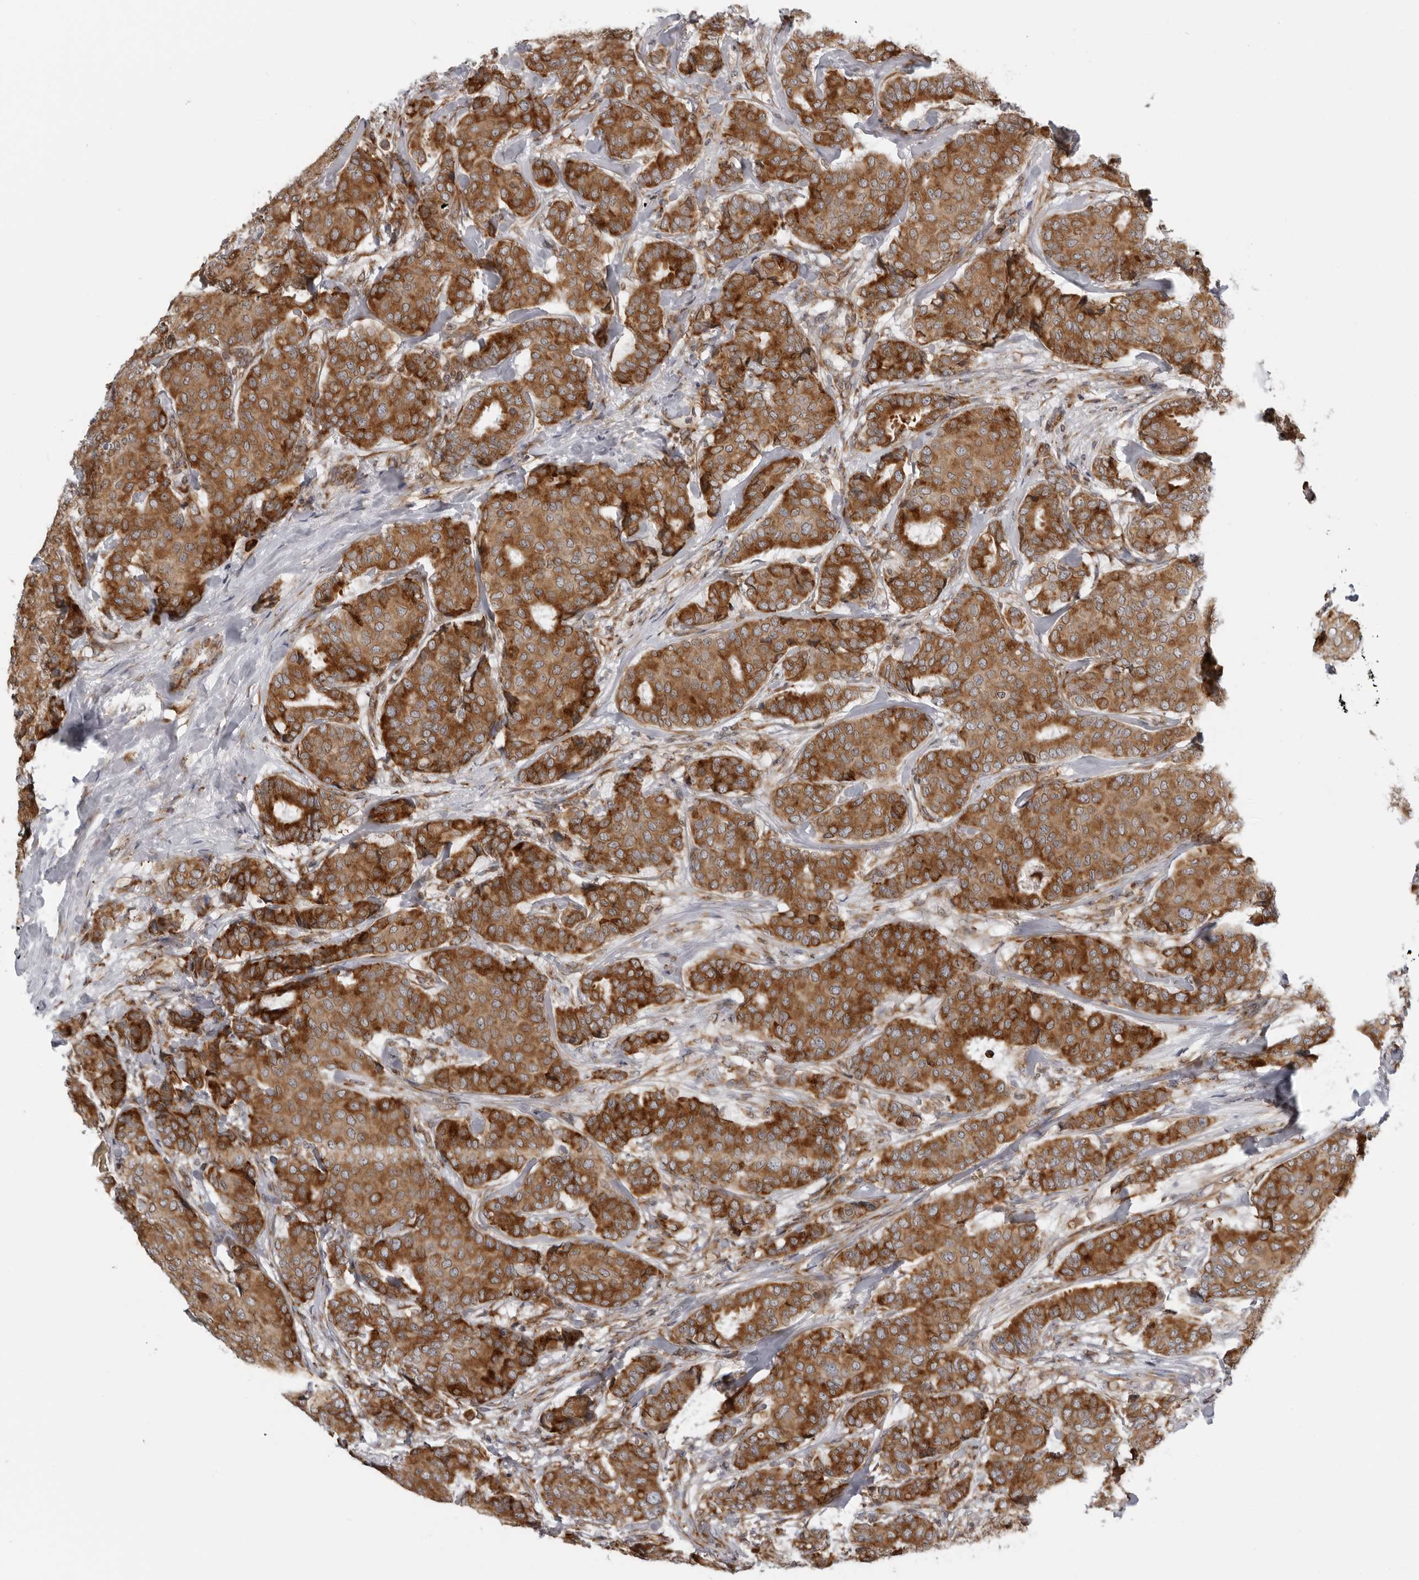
{"staining": {"intensity": "strong", "quantity": ">75%", "location": "cytoplasmic/membranous"}, "tissue": "breast cancer", "cell_type": "Tumor cells", "image_type": "cancer", "snomed": [{"axis": "morphology", "description": "Duct carcinoma"}, {"axis": "topography", "description": "Breast"}], "caption": "A brown stain highlights strong cytoplasmic/membranous positivity of a protein in infiltrating ductal carcinoma (breast) tumor cells.", "gene": "ALPK2", "patient": {"sex": "female", "age": 75}}